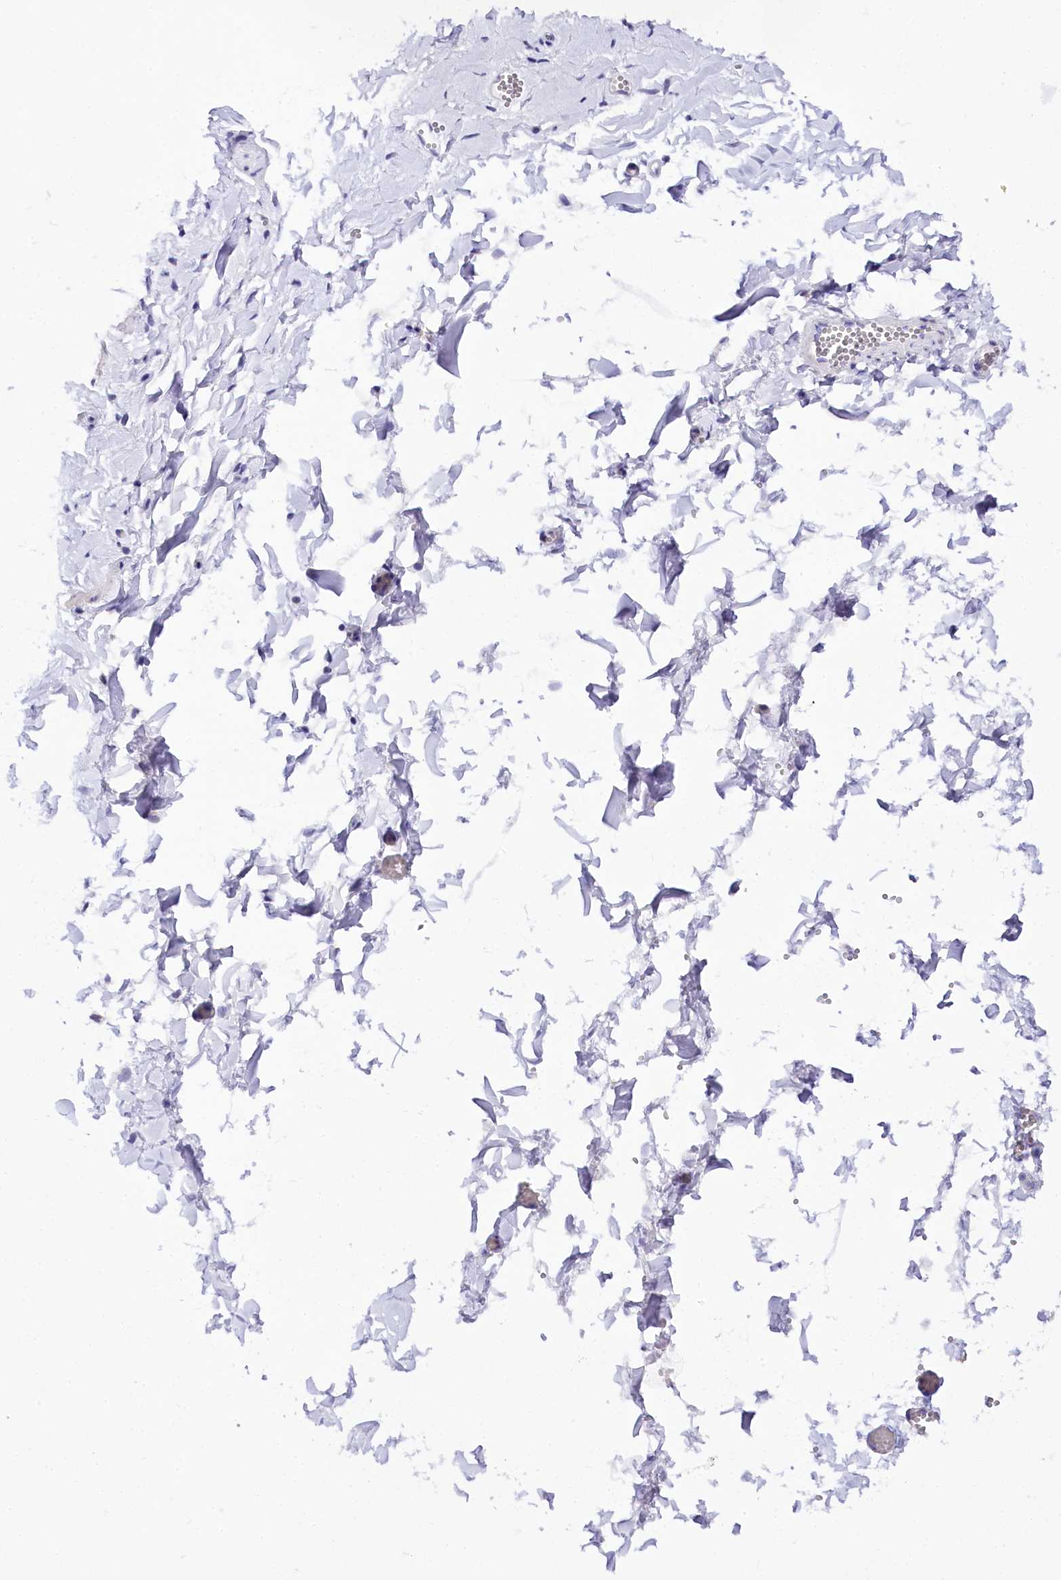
{"staining": {"intensity": "negative", "quantity": "none", "location": "none"}, "tissue": "adipose tissue", "cell_type": "Adipocytes", "image_type": "normal", "snomed": [{"axis": "morphology", "description": "Normal tissue, NOS"}, {"axis": "topography", "description": "Gallbladder"}, {"axis": "topography", "description": "Peripheral nerve tissue"}], "caption": "Adipose tissue was stained to show a protein in brown. There is no significant positivity in adipocytes. The staining is performed using DAB (3,3'-diaminobenzidine) brown chromogen with nuclei counter-stained in using hematoxylin.", "gene": "SPATS2", "patient": {"sex": "male", "age": 38}}